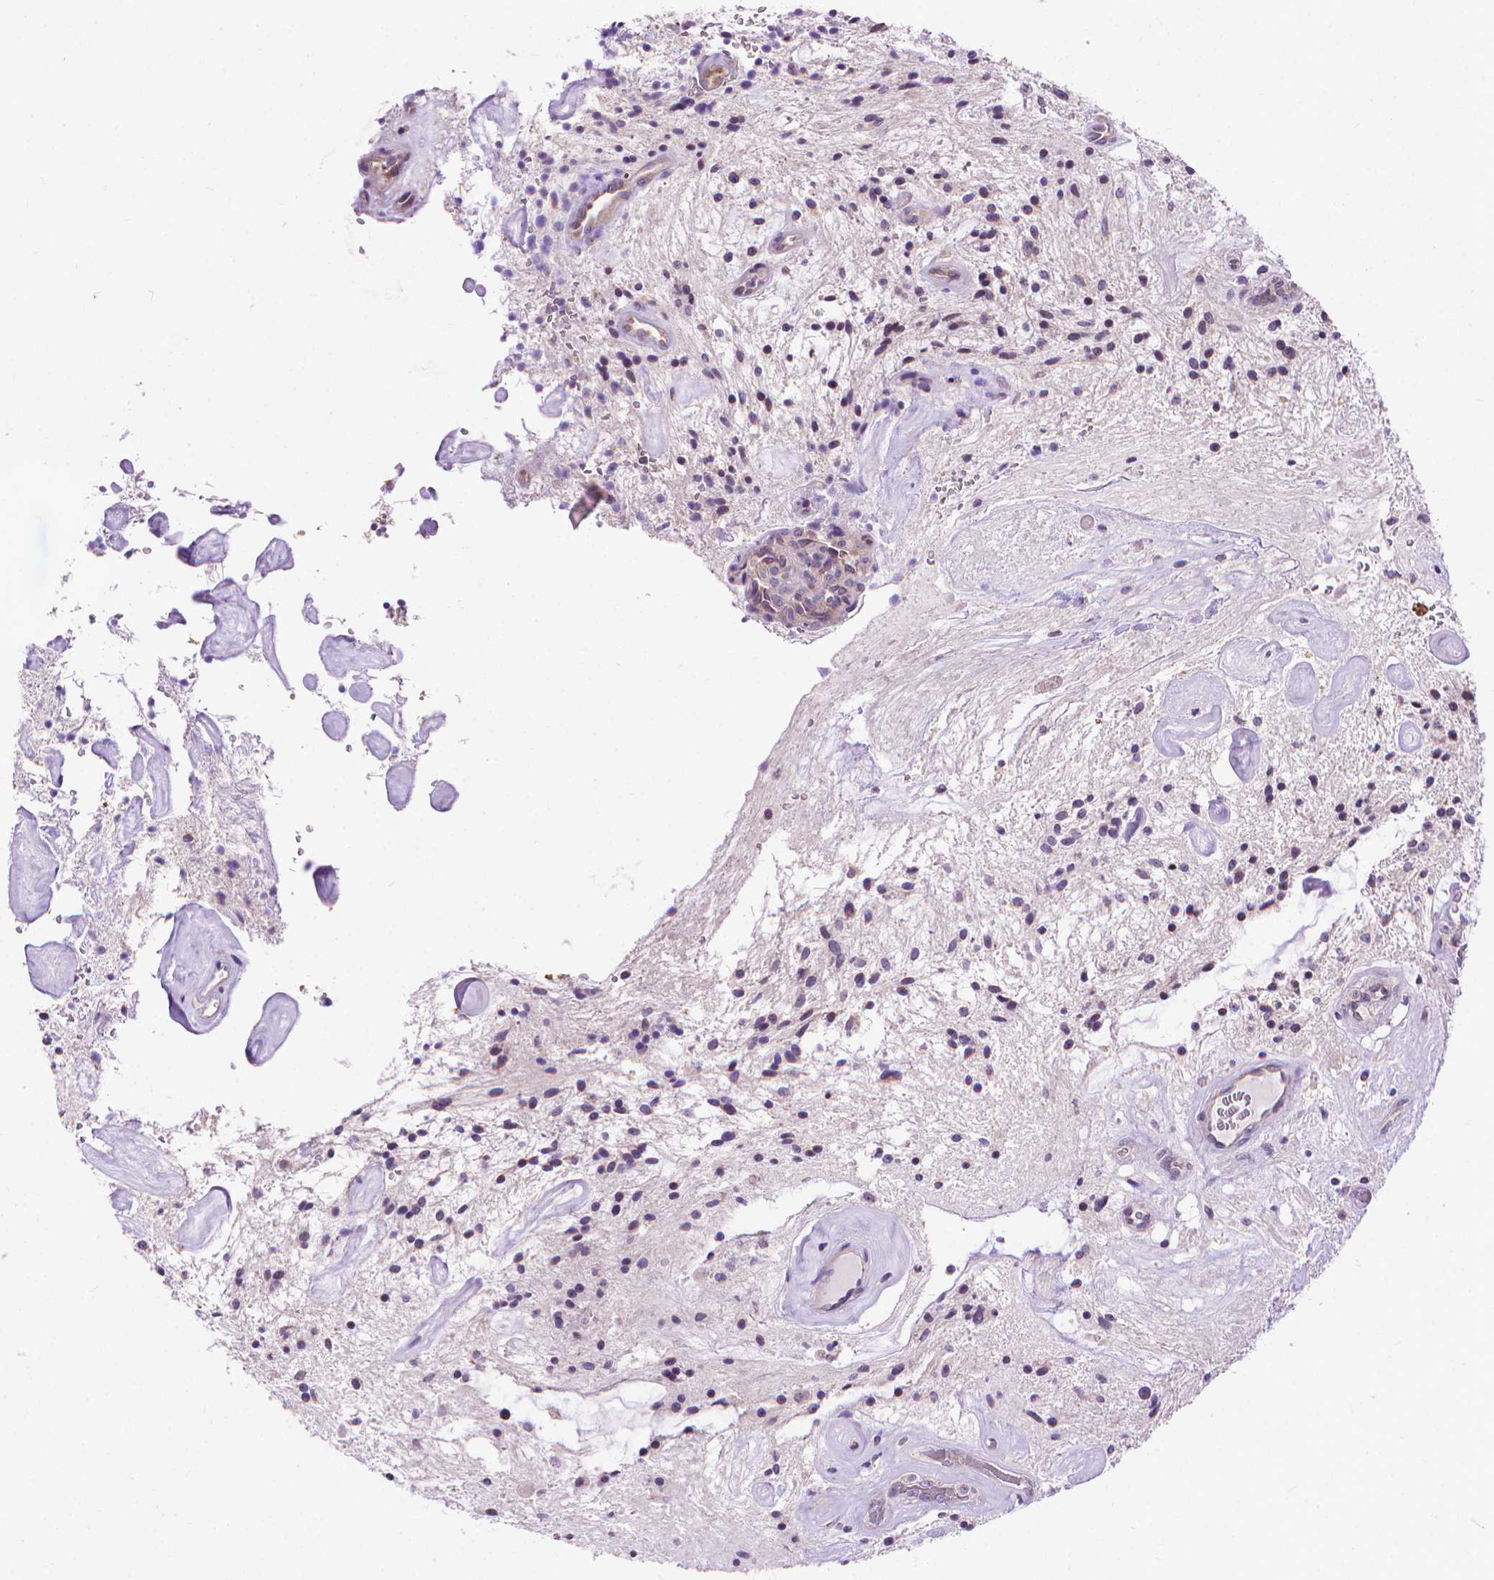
{"staining": {"intensity": "negative", "quantity": "none", "location": "none"}, "tissue": "glioma", "cell_type": "Tumor cells", "image_type": "cancer", "snomed": [{"axis": "morphology", "description": "Glioma, malignant, Low grade"}, {"axis": "topography", "description": "Cerebellum"}], "caption": "Glioma was stained to show a protein in brown. There is no significant staining in tumor cells.", "gene": "SYN1", "patient": {"sex": "female", "age": 14}}